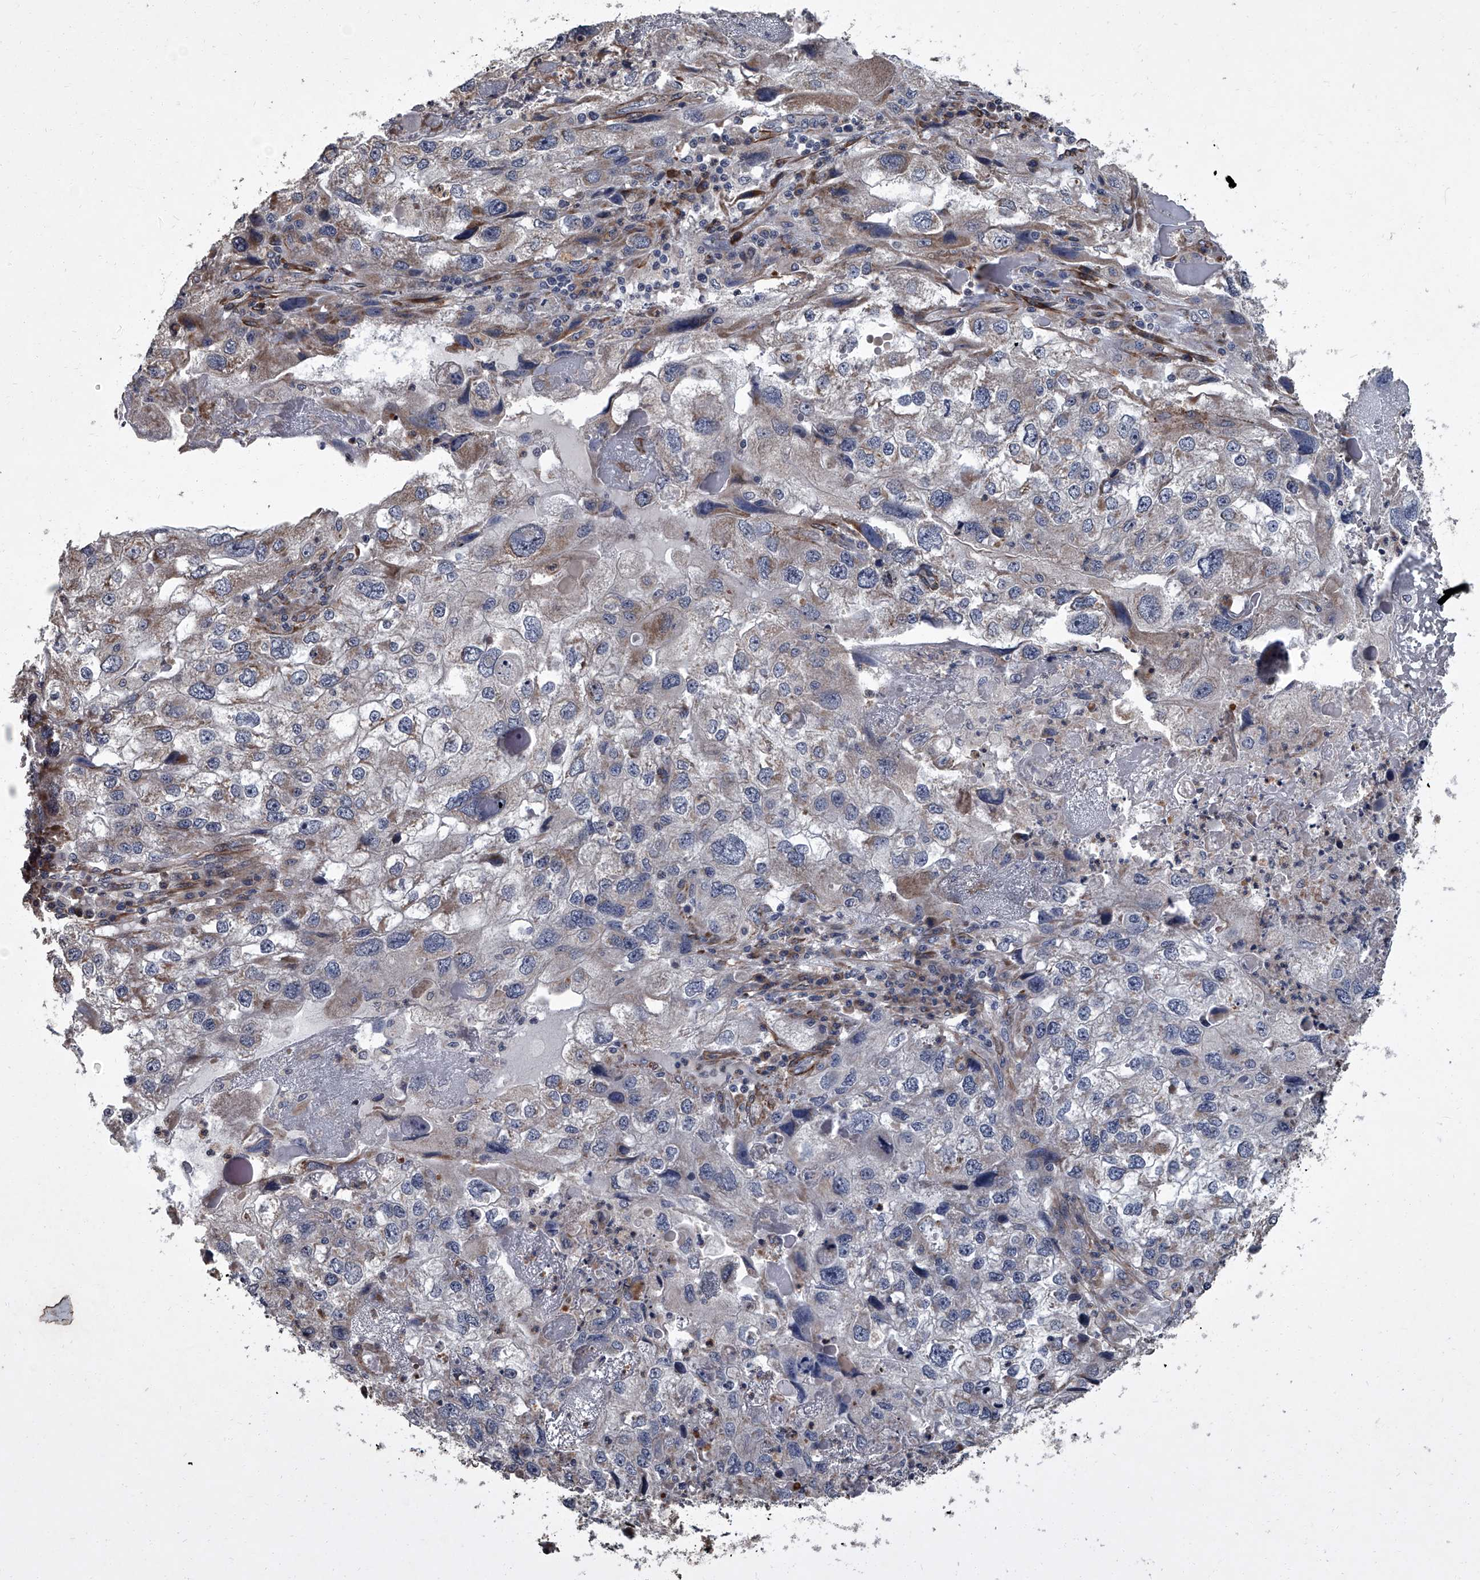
{"staining": {"intensity": "weak", "quantity": "<25%", "location": "cytoplasmic/membranous"}, "tissue": "endometrial cancer", "cell_type": "Tumor cells", "image_type": "cancer", "snomed": [{"axis": "morphology", "description": "Adenocarcinoma, NOS"}, {"axis": "topography", "description": "Endometrium"}], "caption": "This is an immunohistochemistry (IHC) image of adenocarcinoma (endometrial). There is no expression in tumor cells.", "gene": "SIRT4", "patient": {"sex": "female", "age": 49}}